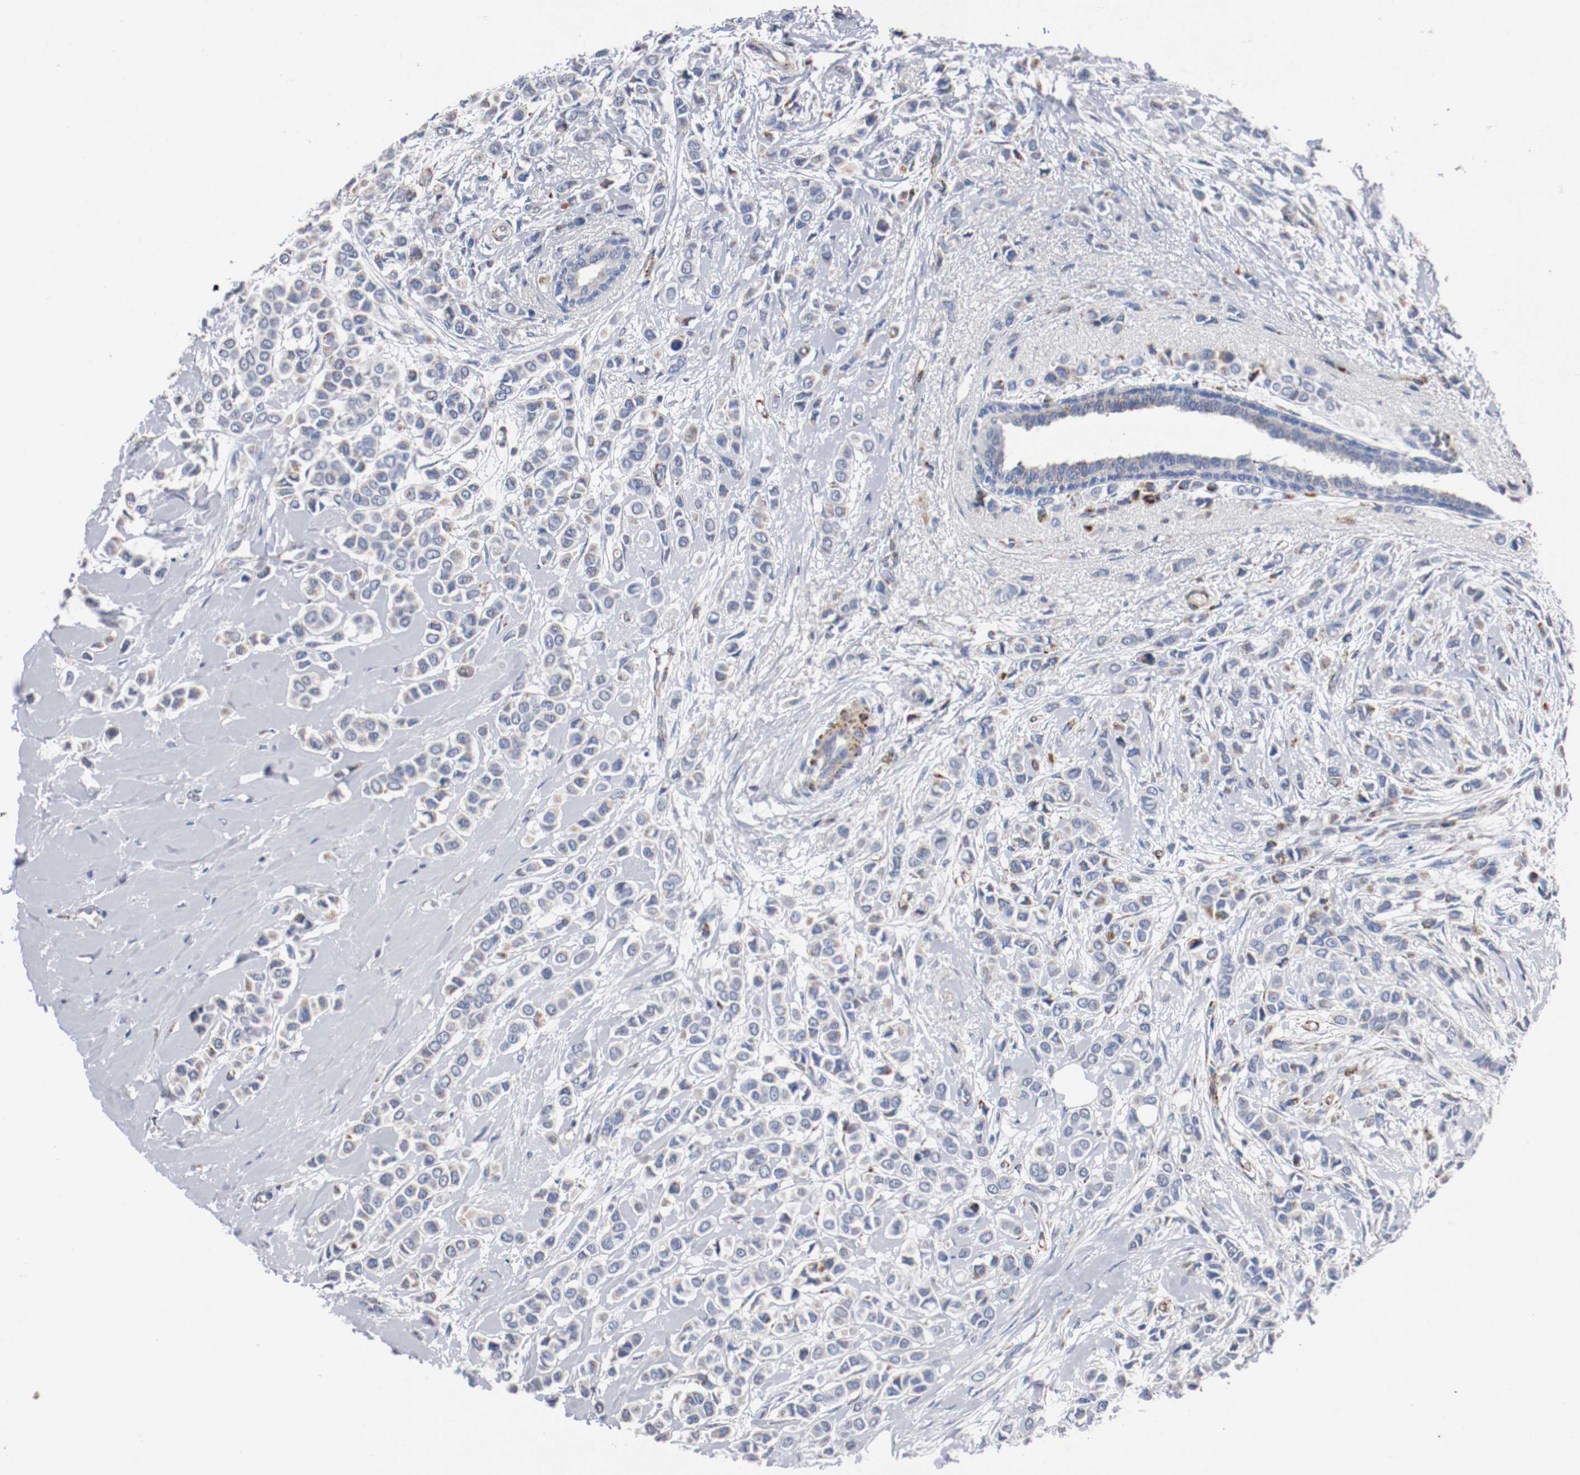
{"staining": {"intensity": "negative", "quantity": "none", "location": "none"}, "tissue": "breast cancer", "cell_type": "Tumor cells", "image_type": "cancer", "snomed": [{"axis": "morphology", "description": "Lobular carcinoma"}, {"axis": "topography", "description": "Breast"}], "caption": "Micrograph shows no protein positivity in tumor cells of breast lobular carcinoma tissue.", "gene": "TUBD1", "patient": {"sex": "female", "age": 51}}